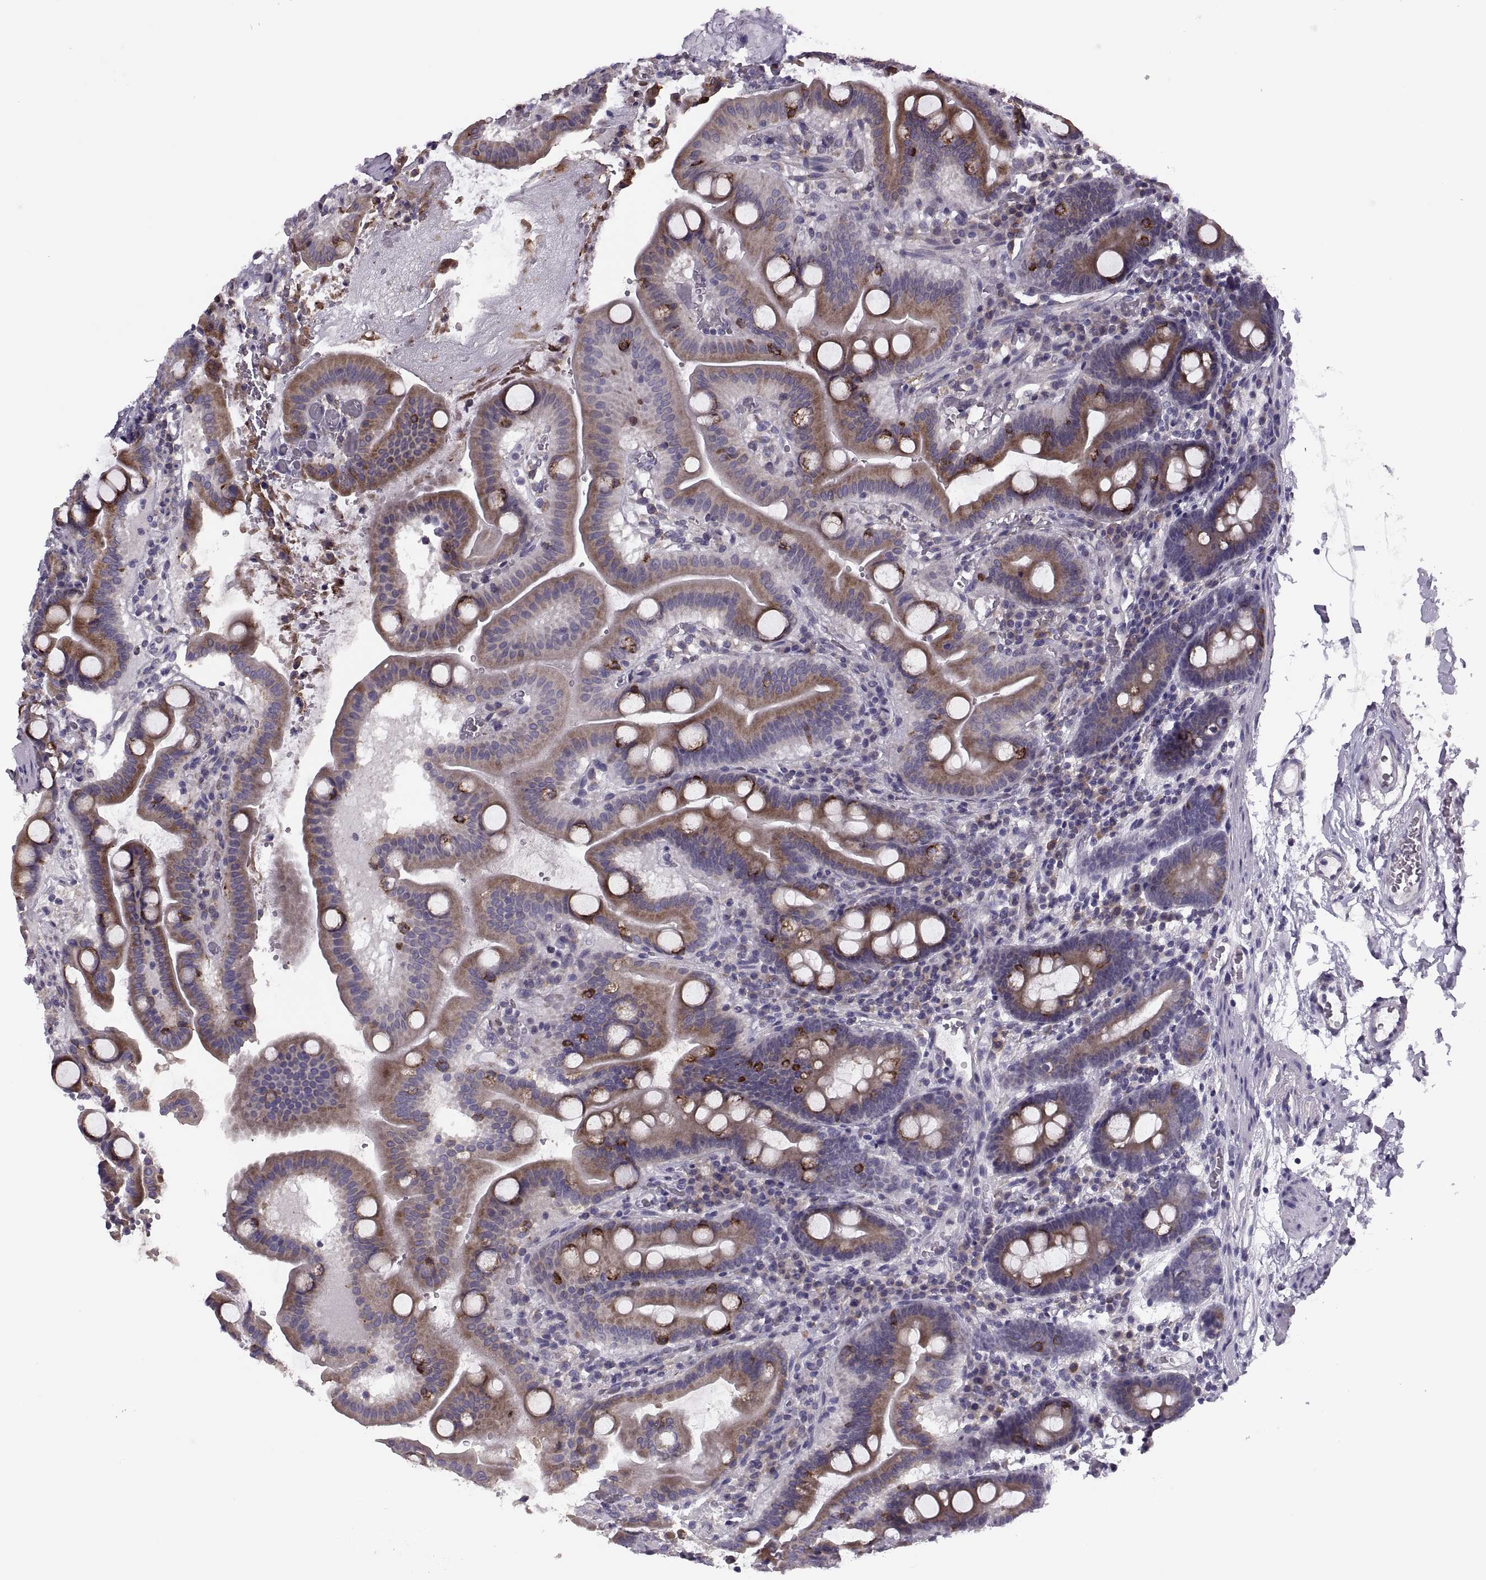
{"staining": {"intensity": "moderate", "quantity": ">75%", "location": "cytoplasmic/membranous"}, "tissue": "duodenum", "cell_type": "Glandular cells", "image_type": "normal", "snomed": [{"axis": "morphology", "description": "Normal tissue, NOS"}, {"axis": "topography", "description": "Duodenum"}], "caption": "Immunohistochemical staining of unremarkable duodenum shows moderate cytoplasmic/membranous protein staining in about >75% of glandular cells.", "gene": "LETM2", "patient": {"sex": "male", "age": 59}}